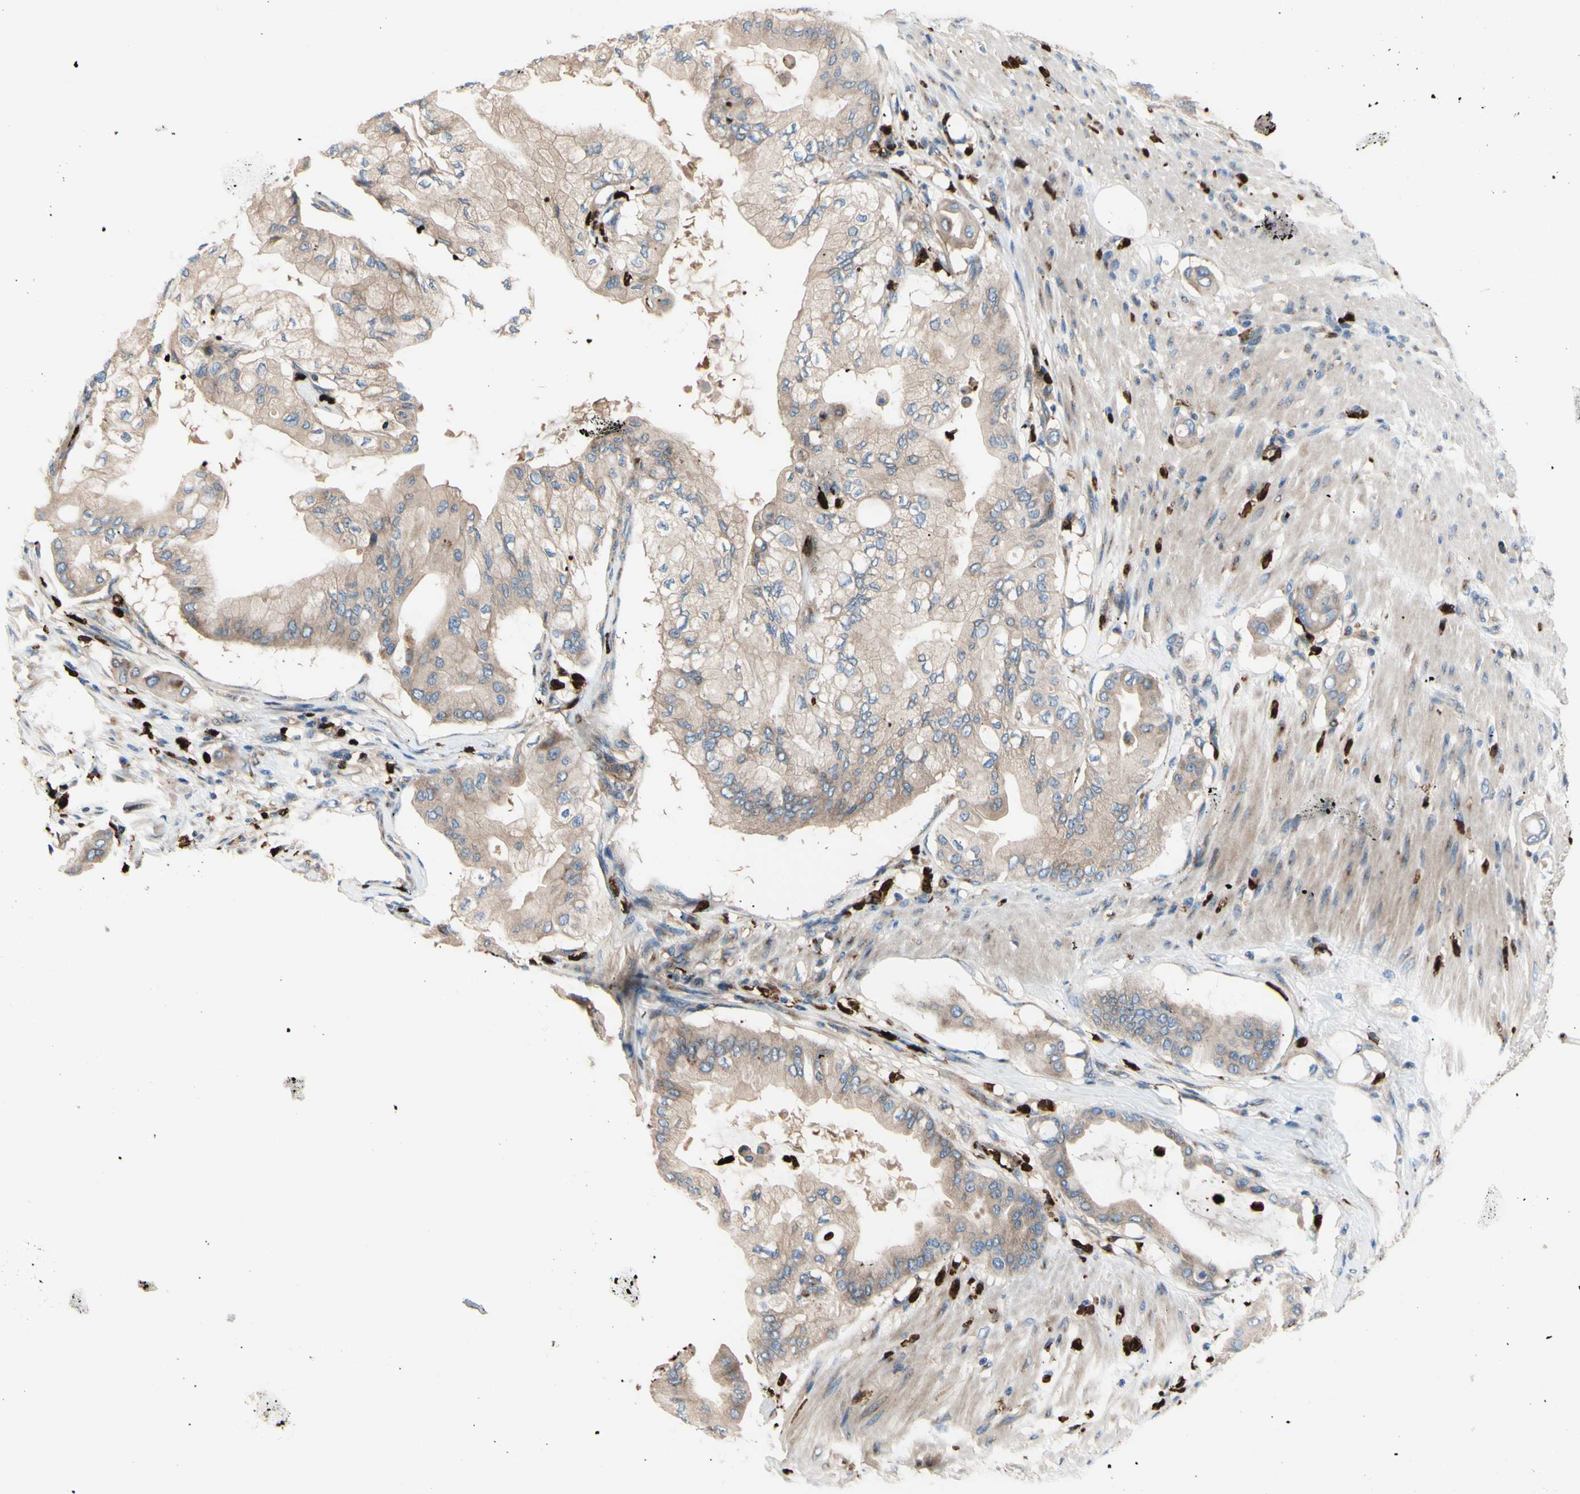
{"staining": {"intensity": "weak", "quantity": ">75%", "location": "cytoplasmic/membranous"}, "tissue": "pancreatic cancer", "cell_type": "Tumor cells", "image_type": "cancer", "snomed": [{"axis": "morphology", "description": "Adenocarcinoma, NOS"}, {"axis": "morphology", "description": "Adenocarcinoma, metastatic, NOS"}, {"axis": "topography", "description": "Lymph node"}, {"axis": "topography", "description": "Pancreas"}, {"axis": "topography", "description": "Duodenum"}], "caption": "A brown stain labels weak cytoplasmic/membranous expression of a protein in human metastatic adenocarcinoma (pancreatic) tumor cells.", "gene": "USP9X", "patient": {"sex": "female", "age": 64}}